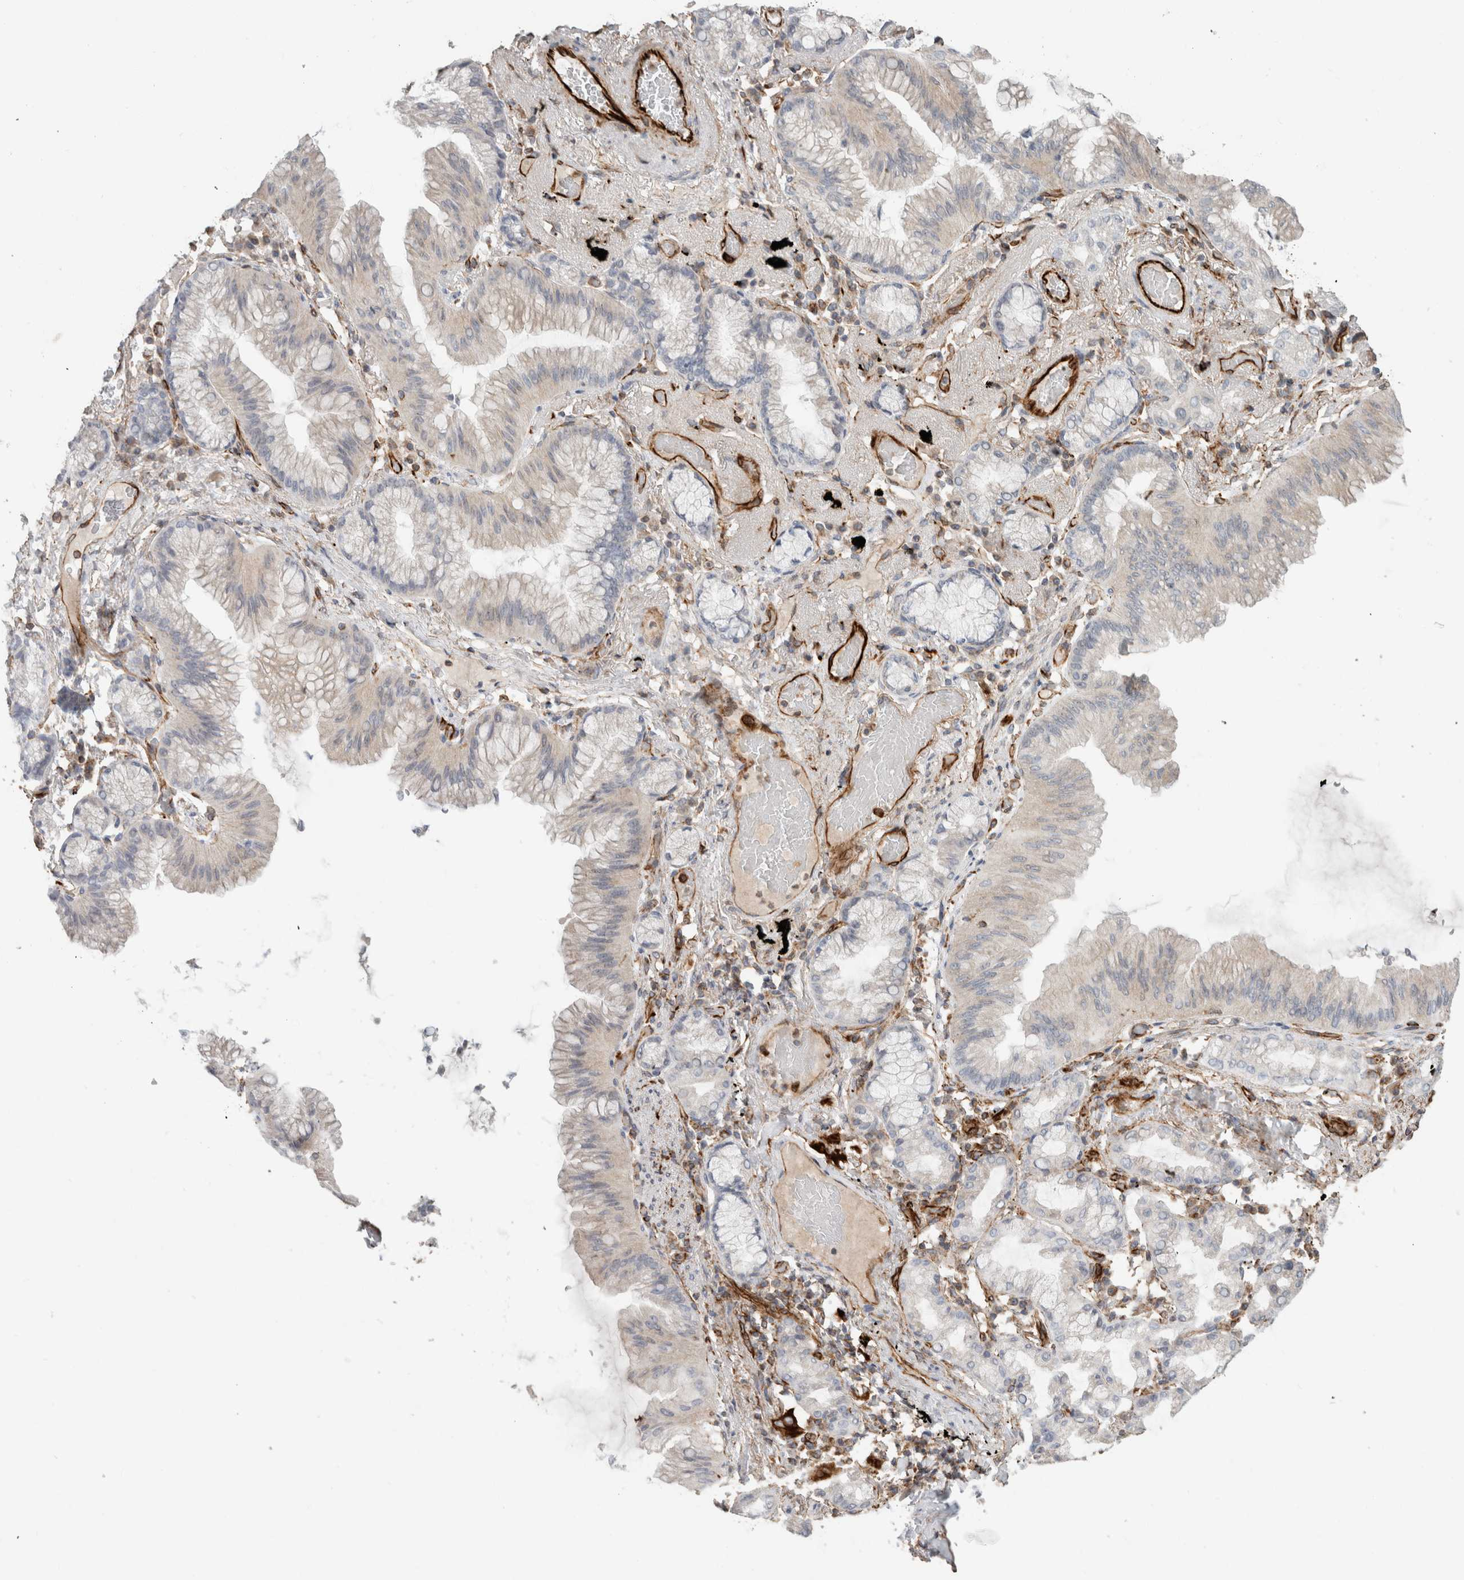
{"staining": {"intensity": "weak", "quantity": "<25%", "location": "cytoplasmic/membranous"}, "tissue": "lung cancer", "cell_type": "Tumor cells", "image_type": "cancer", "snomed": [{"axis": "morphology", "description": "Adenocarcinoma, NOS"}, {"axis": "topography", "description": "Lung"}], "caption": "Lung cancer (adenocarcinoma) stained for a protein using immunohistochemistry displays no staining tumor cells.", "gene": "LY86", "patient": {"sex": "female", "age": 70}}